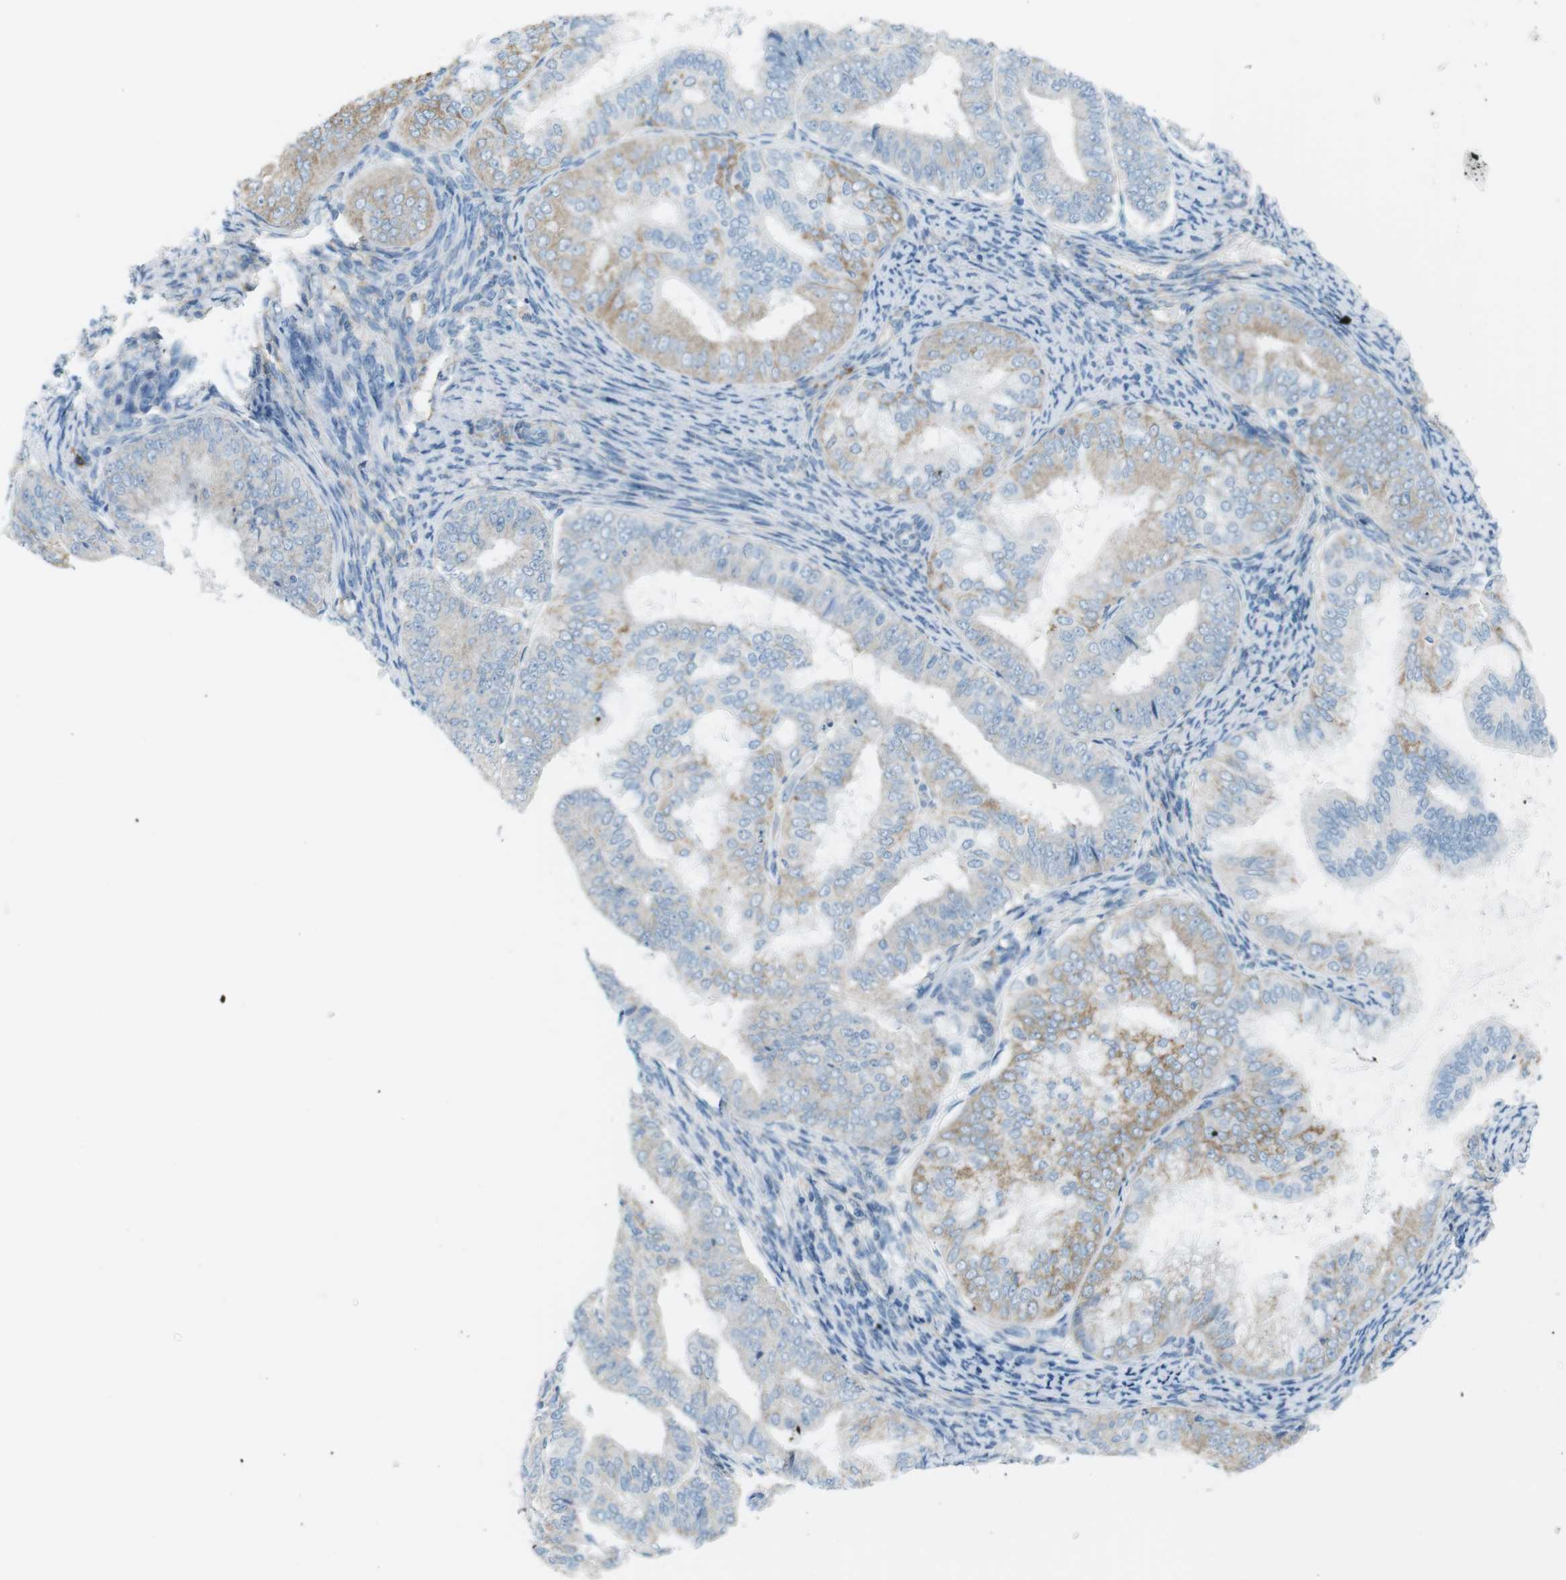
{"staining": {"intensity": "weak", "quantity": "25%-75%", "location": "cytoplasmic/membranous"}, "tissue": "endometrial cancer", "cell_type": "Tumor cells", "image_type": "cancer", "snomed": [{"axis": "morphology", "description": "Adenocarcinoma, NOS"}, {"axis": "topography", "description": "Endometrium"}], "caption": "High-magnification brightfield microscopy of endometrial cancer stained with DAB (3,3'-diaminobenzidine) (brown) and counterstained with hematoxylin (blue). tumor cells exhibit weak cytoplasmic/membranous positivity is appreciated in approximately25%-75% of cells.", "gene": "VAMP1", "patient": {"sex": "female", "age": 63}}